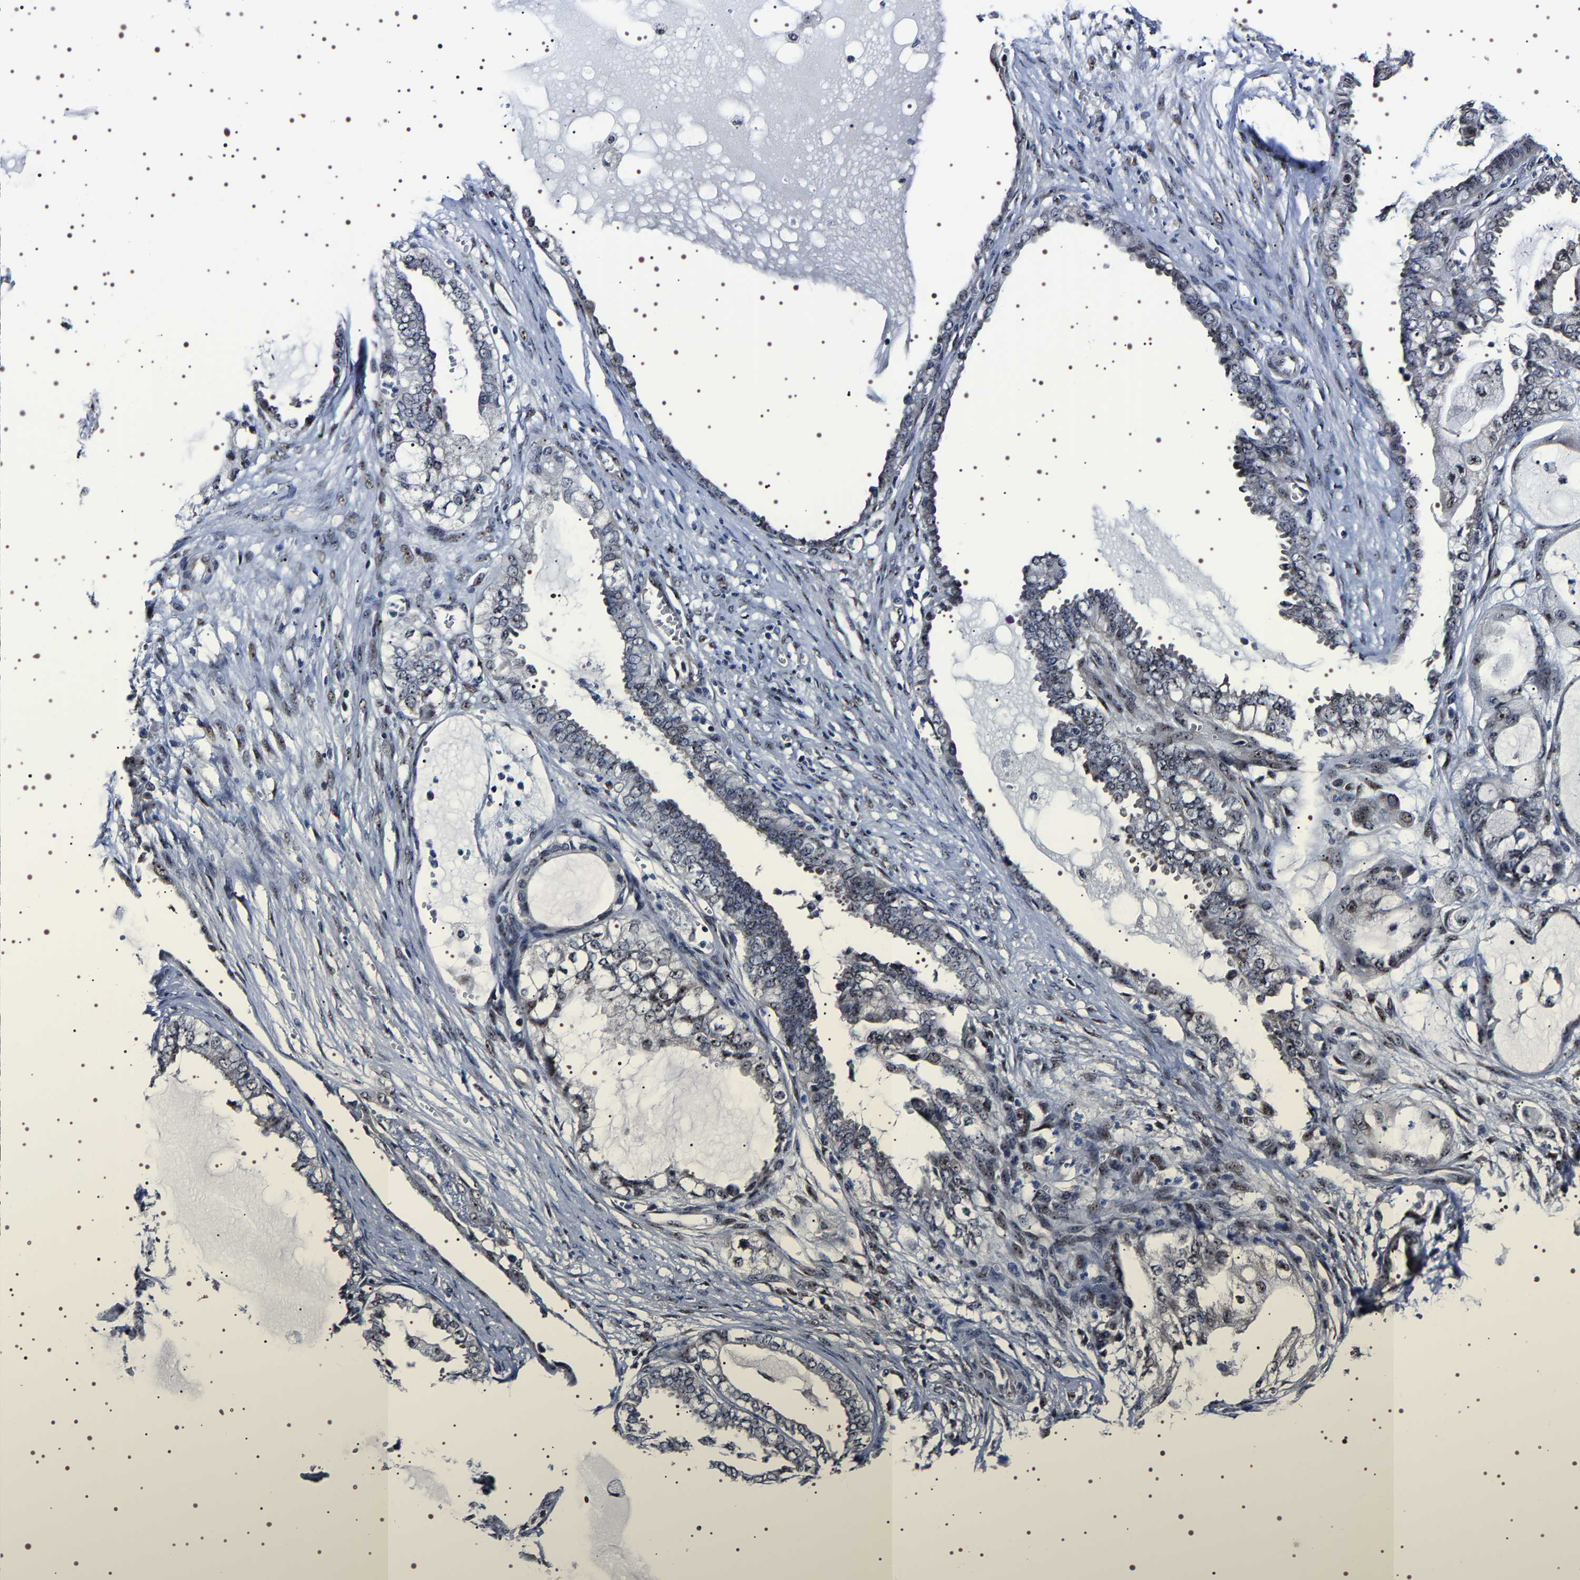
{"staining": {"intensity": "moderate", "quantity": "<25%", "location": "nuclear"}, "tissue": "ovarian cancer", "cell_type": "Tumor cells", "image_type": "cancer", "snomed": [{"axis": "morphology", "description": "Carcinoma, NOS"}, {"axis": "morphology", "description": "Carcinoma, endometroid"}, {"axis": "topography", "description": "Ovary"}], "caption": "Tumor cells demonstrate moderate nuclear positivity in approximately <25% of cells in carcinoma (ovarian).", "gene": "GNL3", "patient": {"sex": "female", "age": 50}}